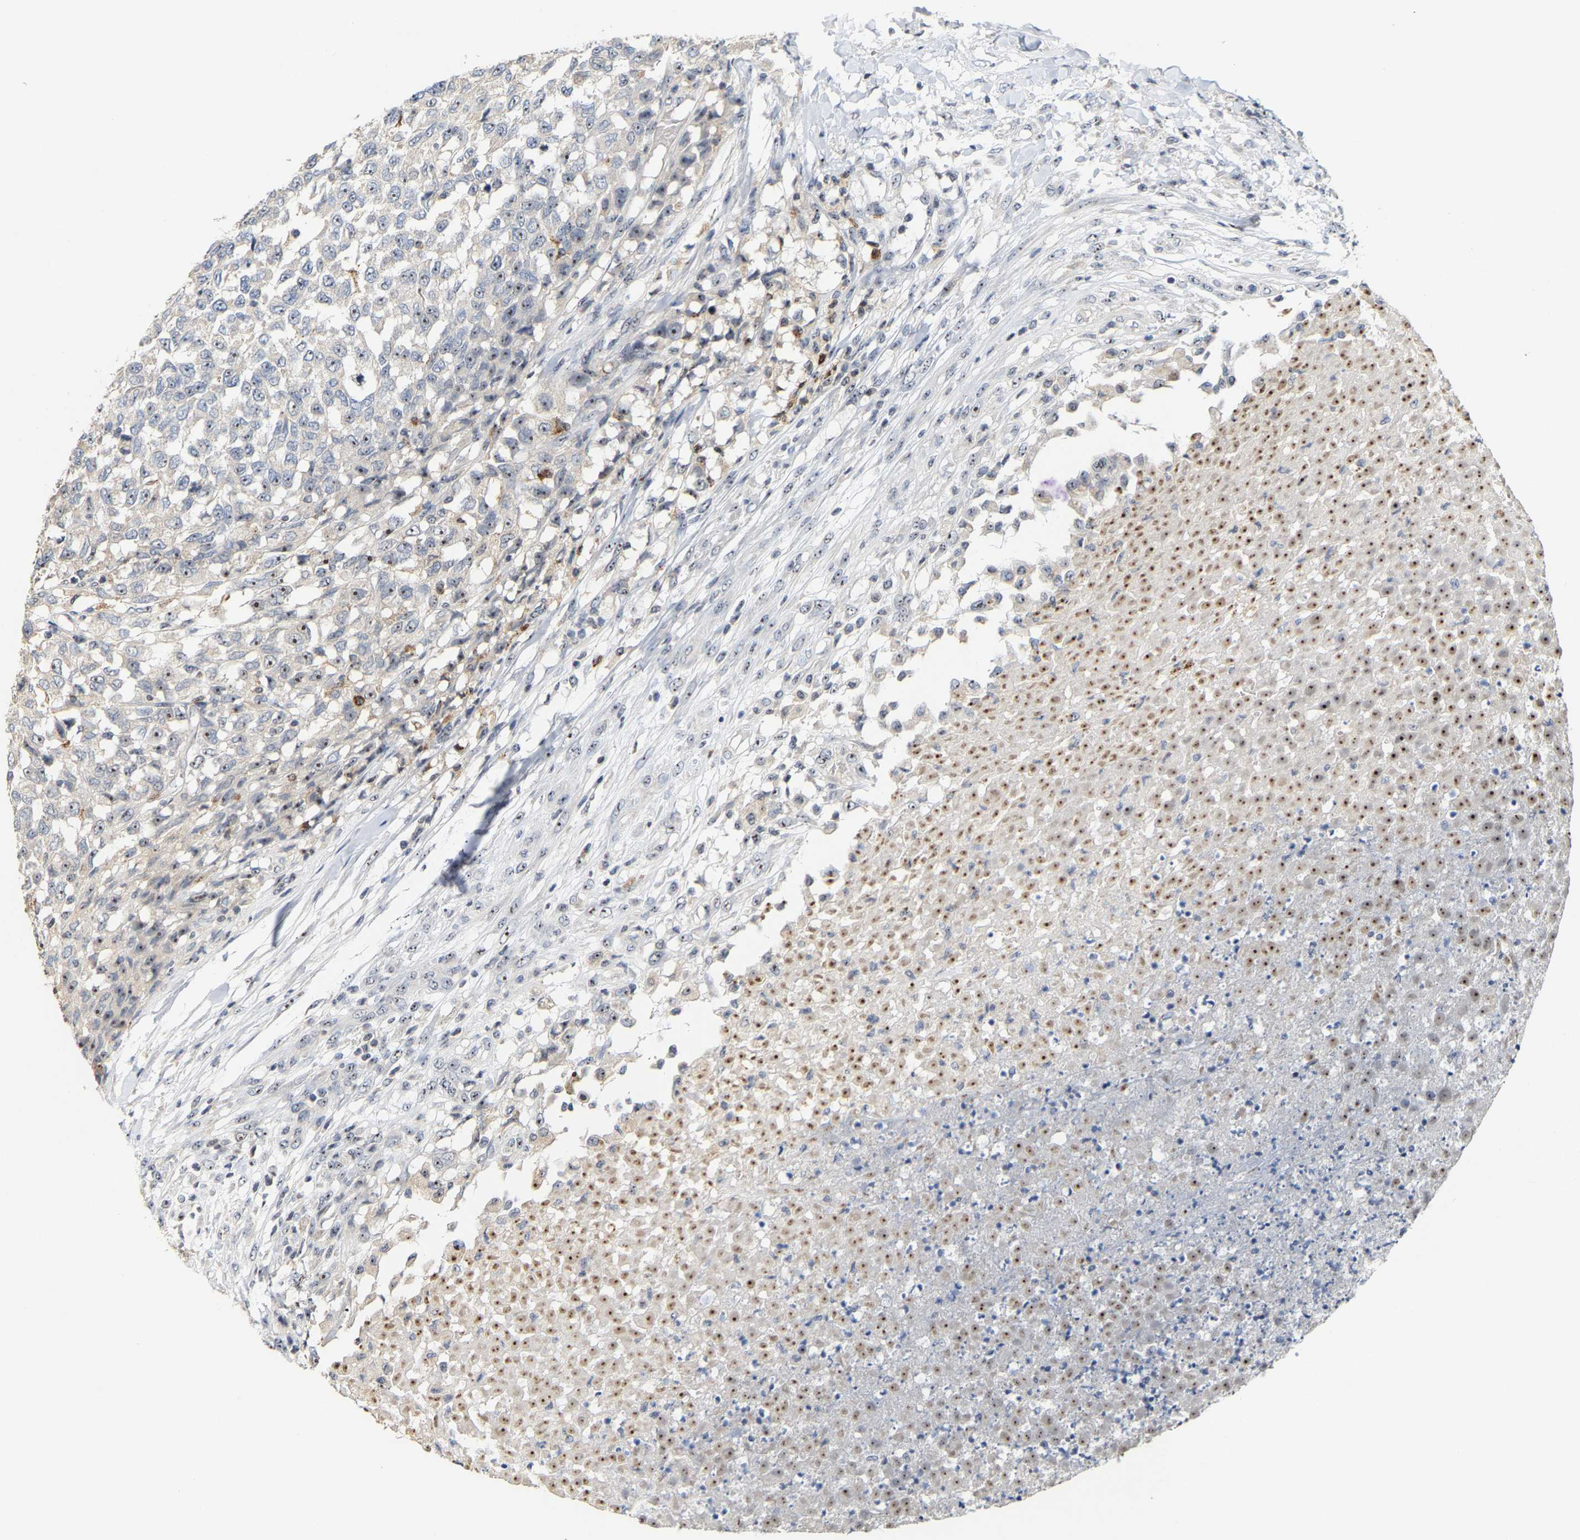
{"staining": {"intensity": "moderate", "quantity": "<25%", "location": "nuclear"}, "tissue": "testis cancer", "cell_type": "Tumor cells", "image_type": "cancer", "snomed": [{"axis": "morphology", "description": "Seminoma, NOS"}, {"axis": "topography", "description": "Testis"}], "caption": "Protein analysis of testis cancer (seminoma) tissue exhibits moderate nuclear staining in approximately <25% of tumor cells.", "gene": "NOP58", "patient": {"sex": "male", "age": 59}}